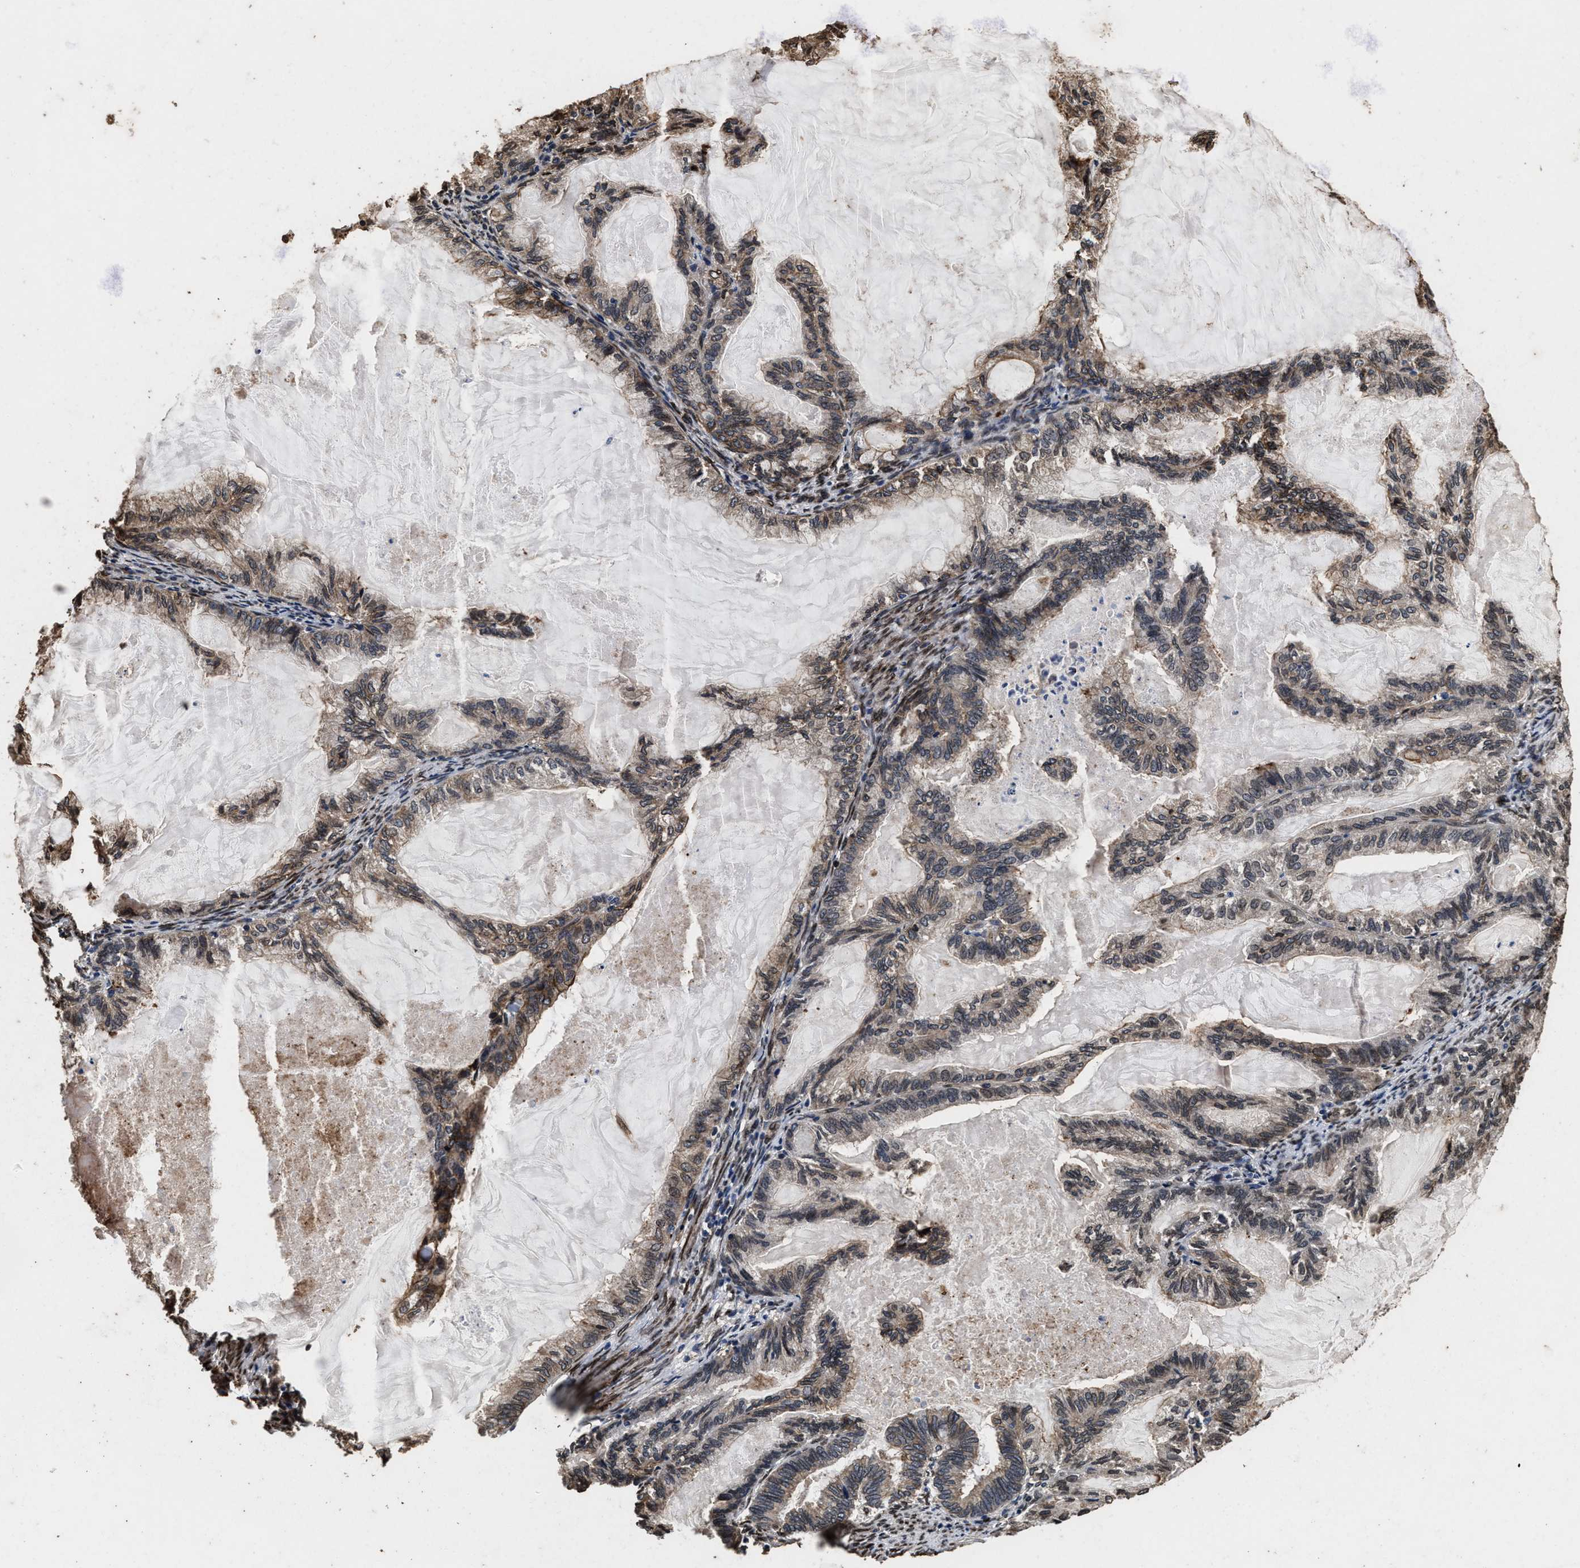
{"staining": {"intensity": "weak", "quantity": "25%-75%", "location": "cytoplasmic/membranous"}, "tissue": "endometrial cancer", "cell_type": "Tumor cells", "image_type": "cancer", "snomed": [{"axis": "morphology", "description": "Adenocarcinoma, NOS"}, {"axis": "topography", "description": "Endometrium"}], "caption": "Protein staining of adenocarcinoma (endometrial) tissue reveals weak cytoplasmic/membranous expression in approximately 25%-75% of tumor cells.", "gene": "ACCS", "patient": {"sex": "female", "age": 86}}